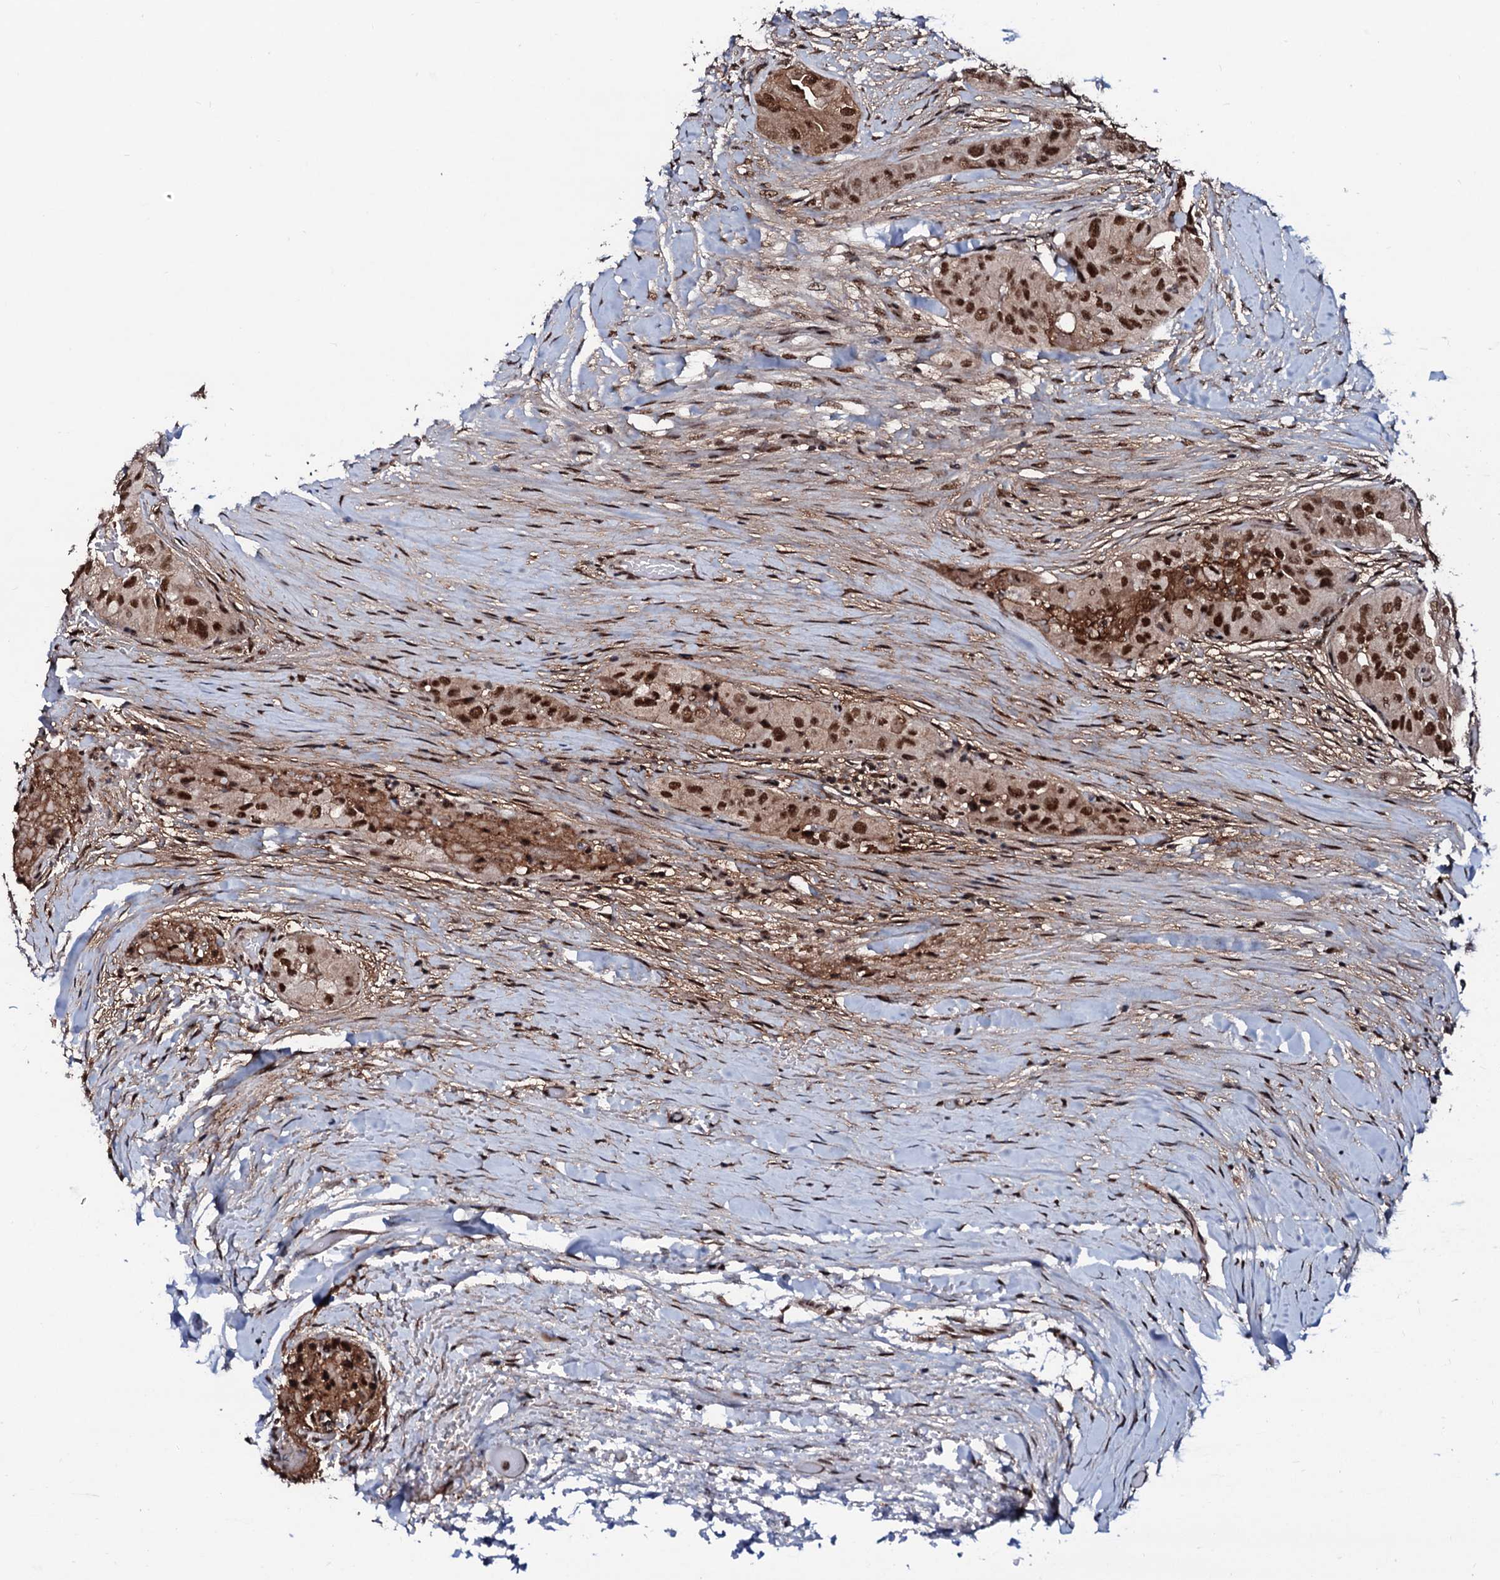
{"staining": {"intensity": "strong", "quantity": ">75%", "location": "nuclear"}, "tissue": "thyroid cancer", "cell_type": "Tumor cells", "image_type": "cancer", "snomed": [{"axis": "morphology", "description": "Papillary adenocarcinoma, NOS"}, {"axis": "topography", "description": "Thyroid gland"}], "caption": "Immunohistochemical staining of human thyroid cancer reveals high levels of strong nuclear protein staining in about >75% of tumor cells.", "gene": "PRPF18", "patient": {"sex": "female", "age": 59}}